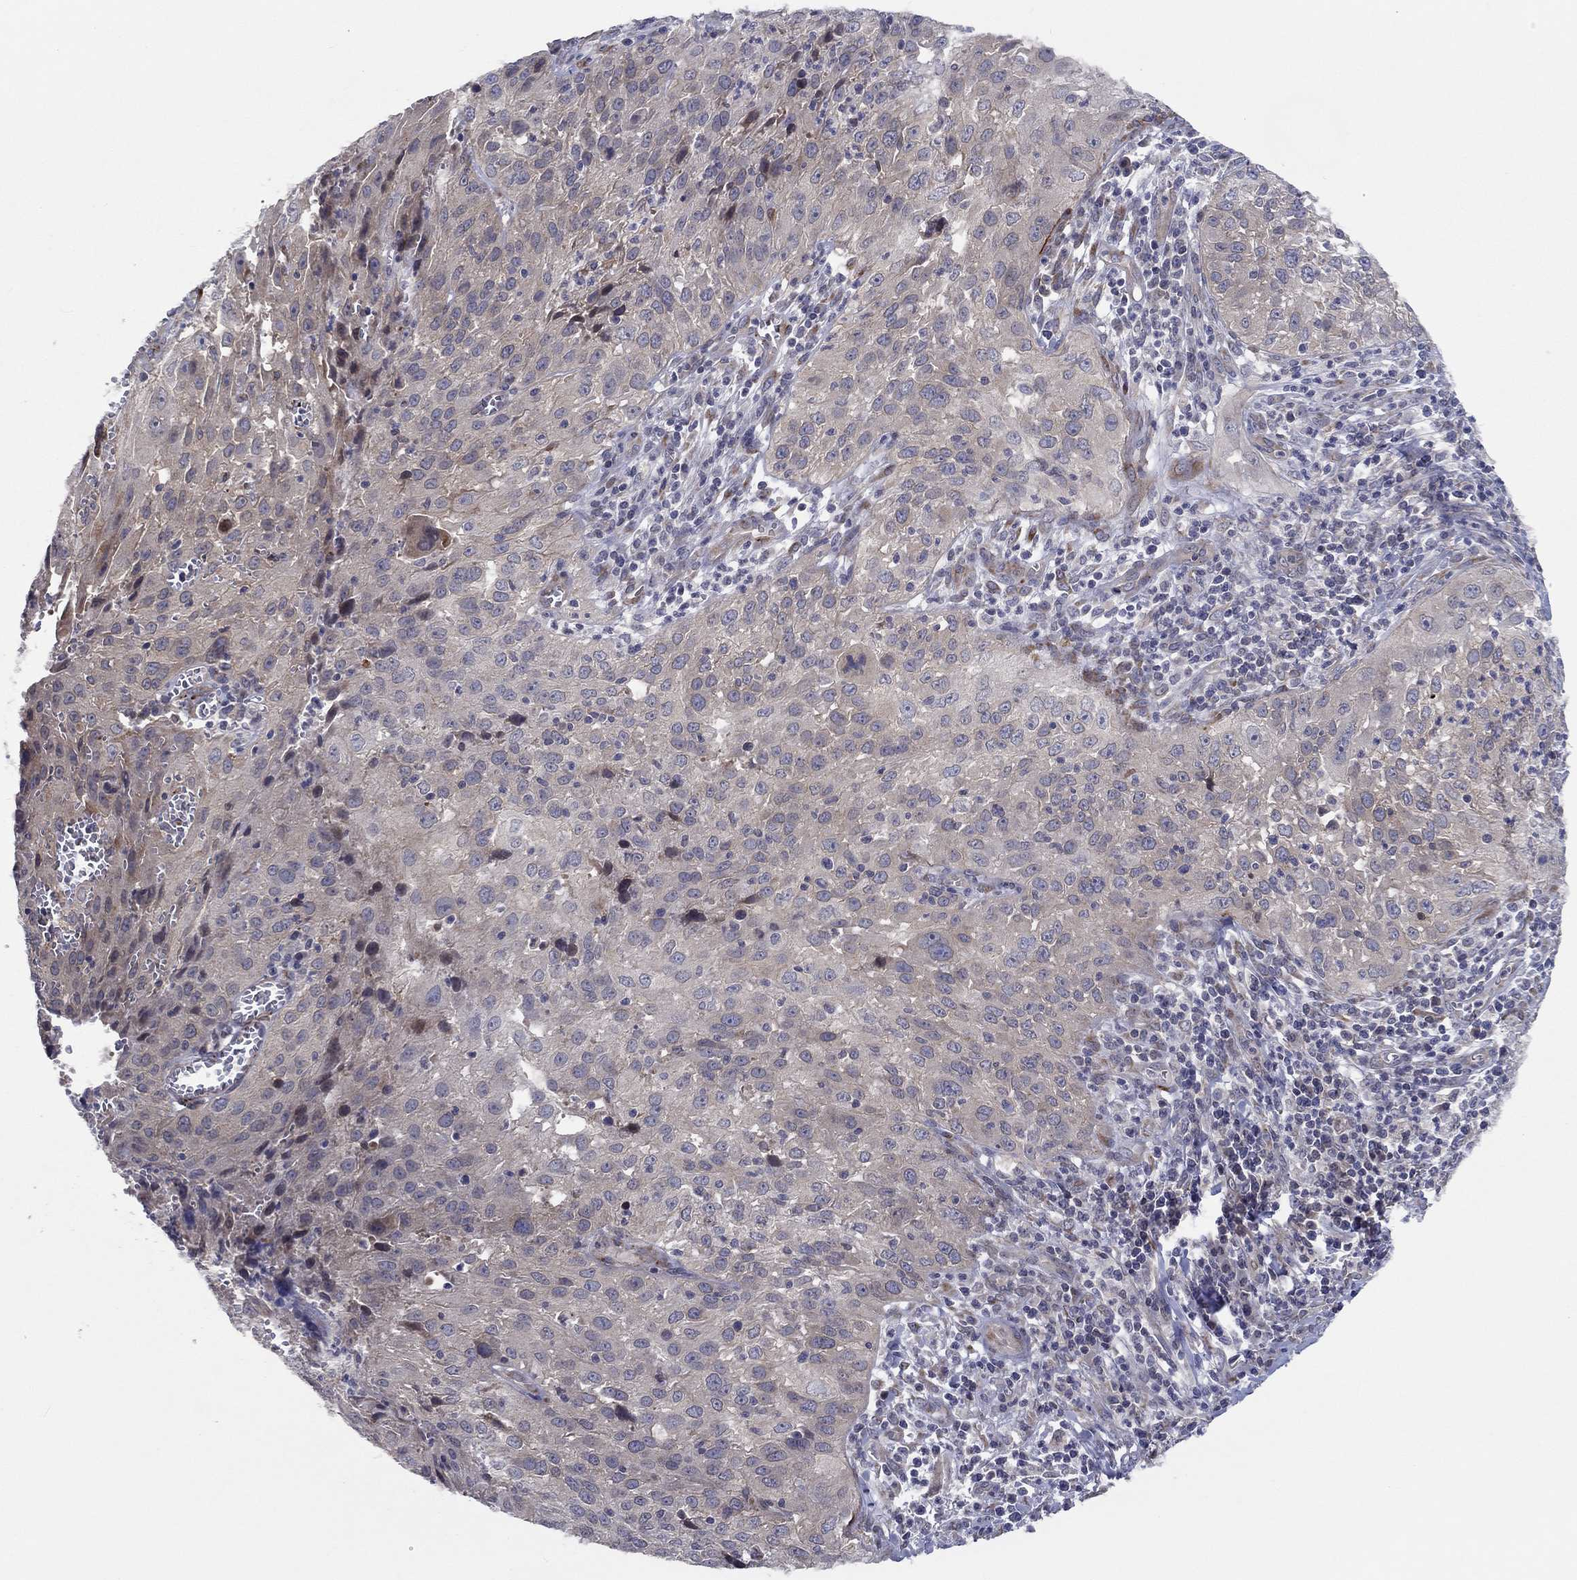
{"staining": {"intensity": "negative", "quantity": "none", "location": "none"}, "tissue": "cervical cancer", "cell_type": "Tumor cells", "image_type": "cancer", "snomed": [{"axis": "morphology", "description": "Squamous cell carcinoma, NOS"}, {"axis": "topography", "description": "Cervix"}], "caption": "High magnification brightfield microscopy of cervical cancer (squamous cell carcinoma) stained with DAB (brown) and counterstained with hematoxylin (blue): tumor cells show no significant expression.", "gene": "CETN3", "patient": {"sex": "female", "age": 32}}